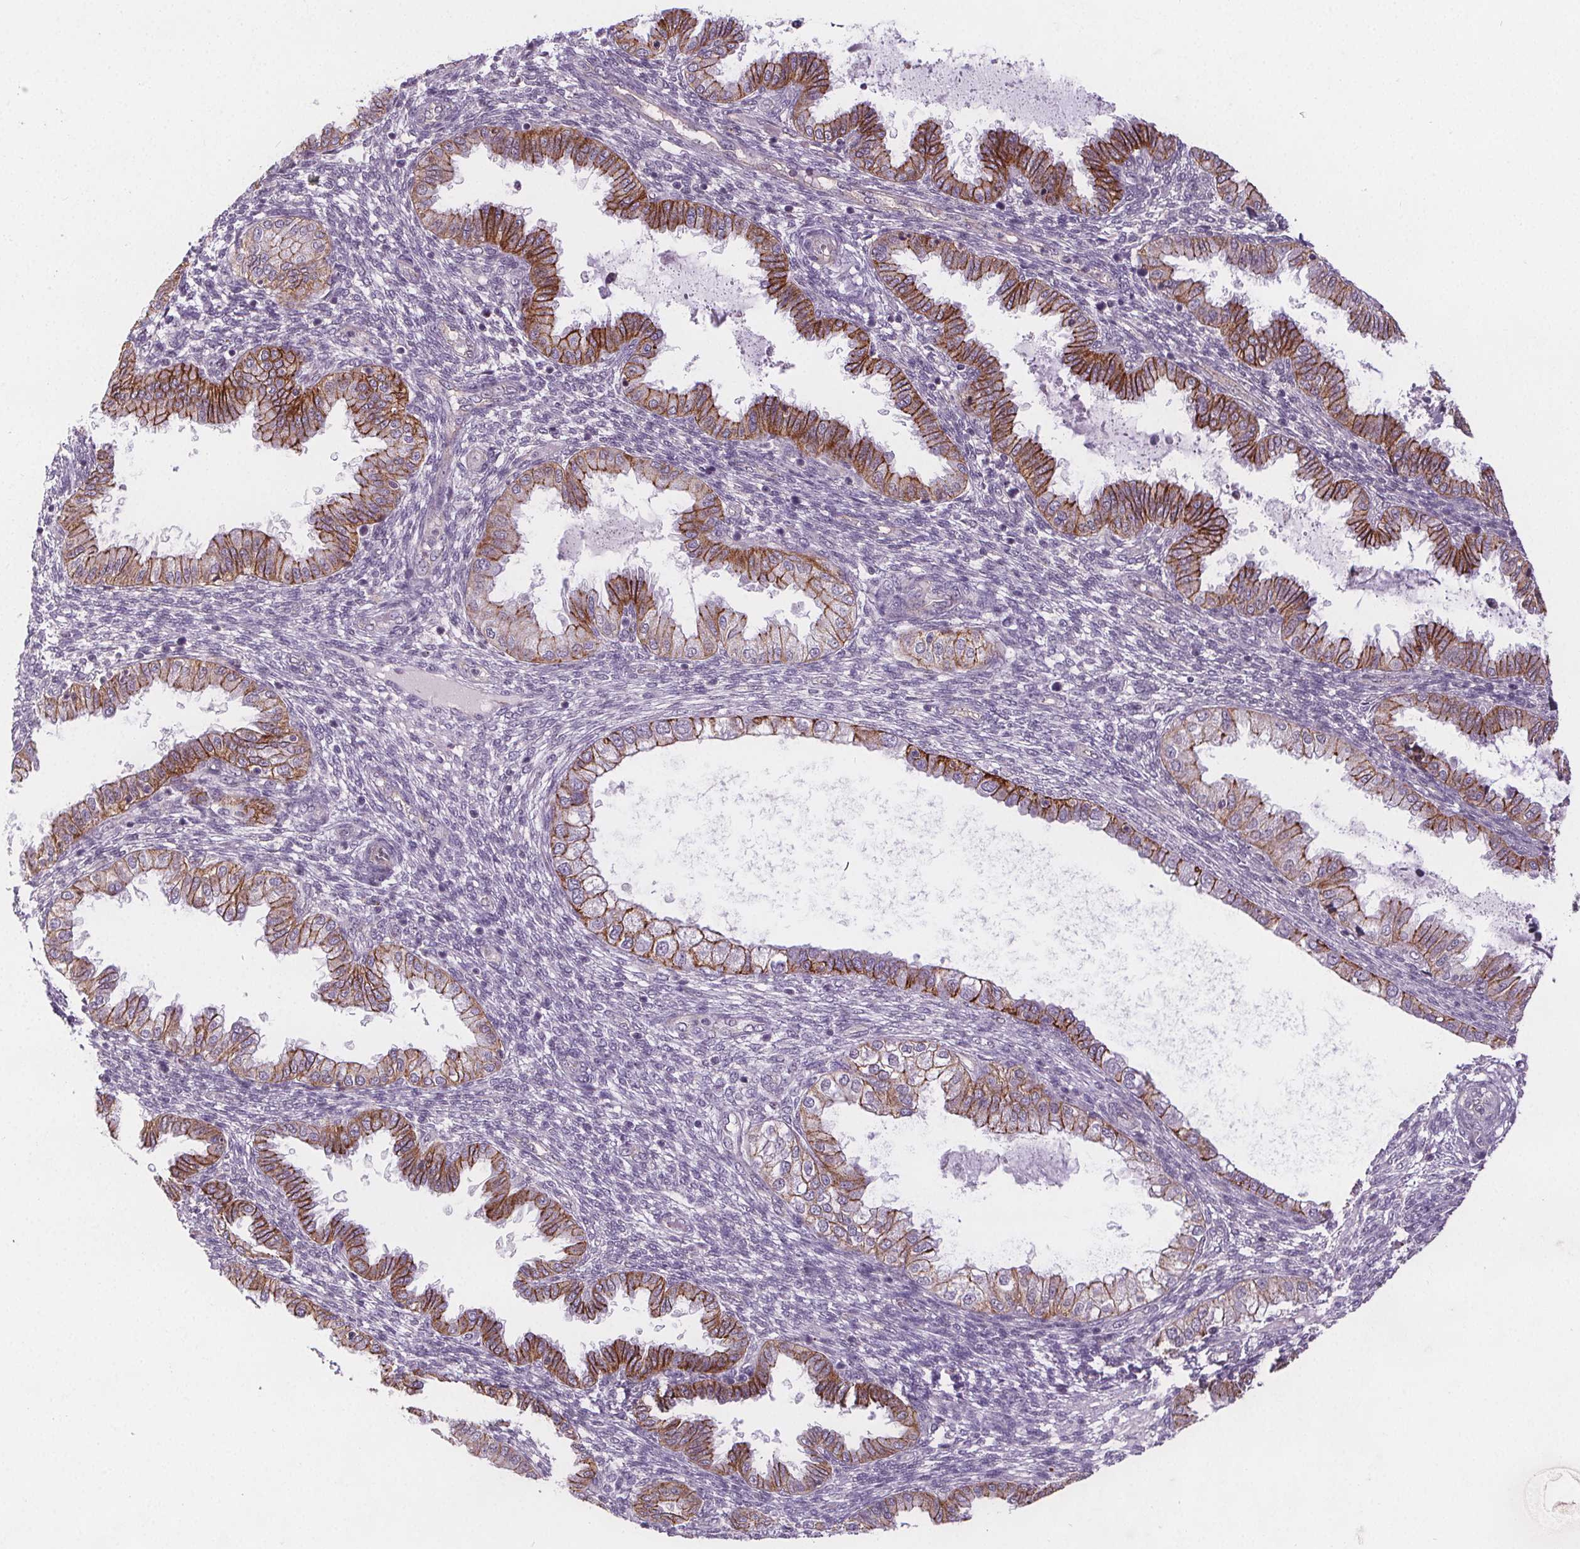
{"staining": {"intensity": "negative", "quantity": "none", "location": "none"}, "tissue": "endometrium", "cell_type": "Cells in endometrial stroma", "image_type": "normal", "snomed": [{"axis": "morphology", "description": "Normal tissue, NOS"}, {"axis": "topography", "description": "Endometrium"}], "caption": "A high-resolution image shows IHC staining of benign endometrium, which reveals no significant staining in cells in endometrial stroma.", "gene": "ATP1A1", "patient": {"sex": "female", "age": 33}}